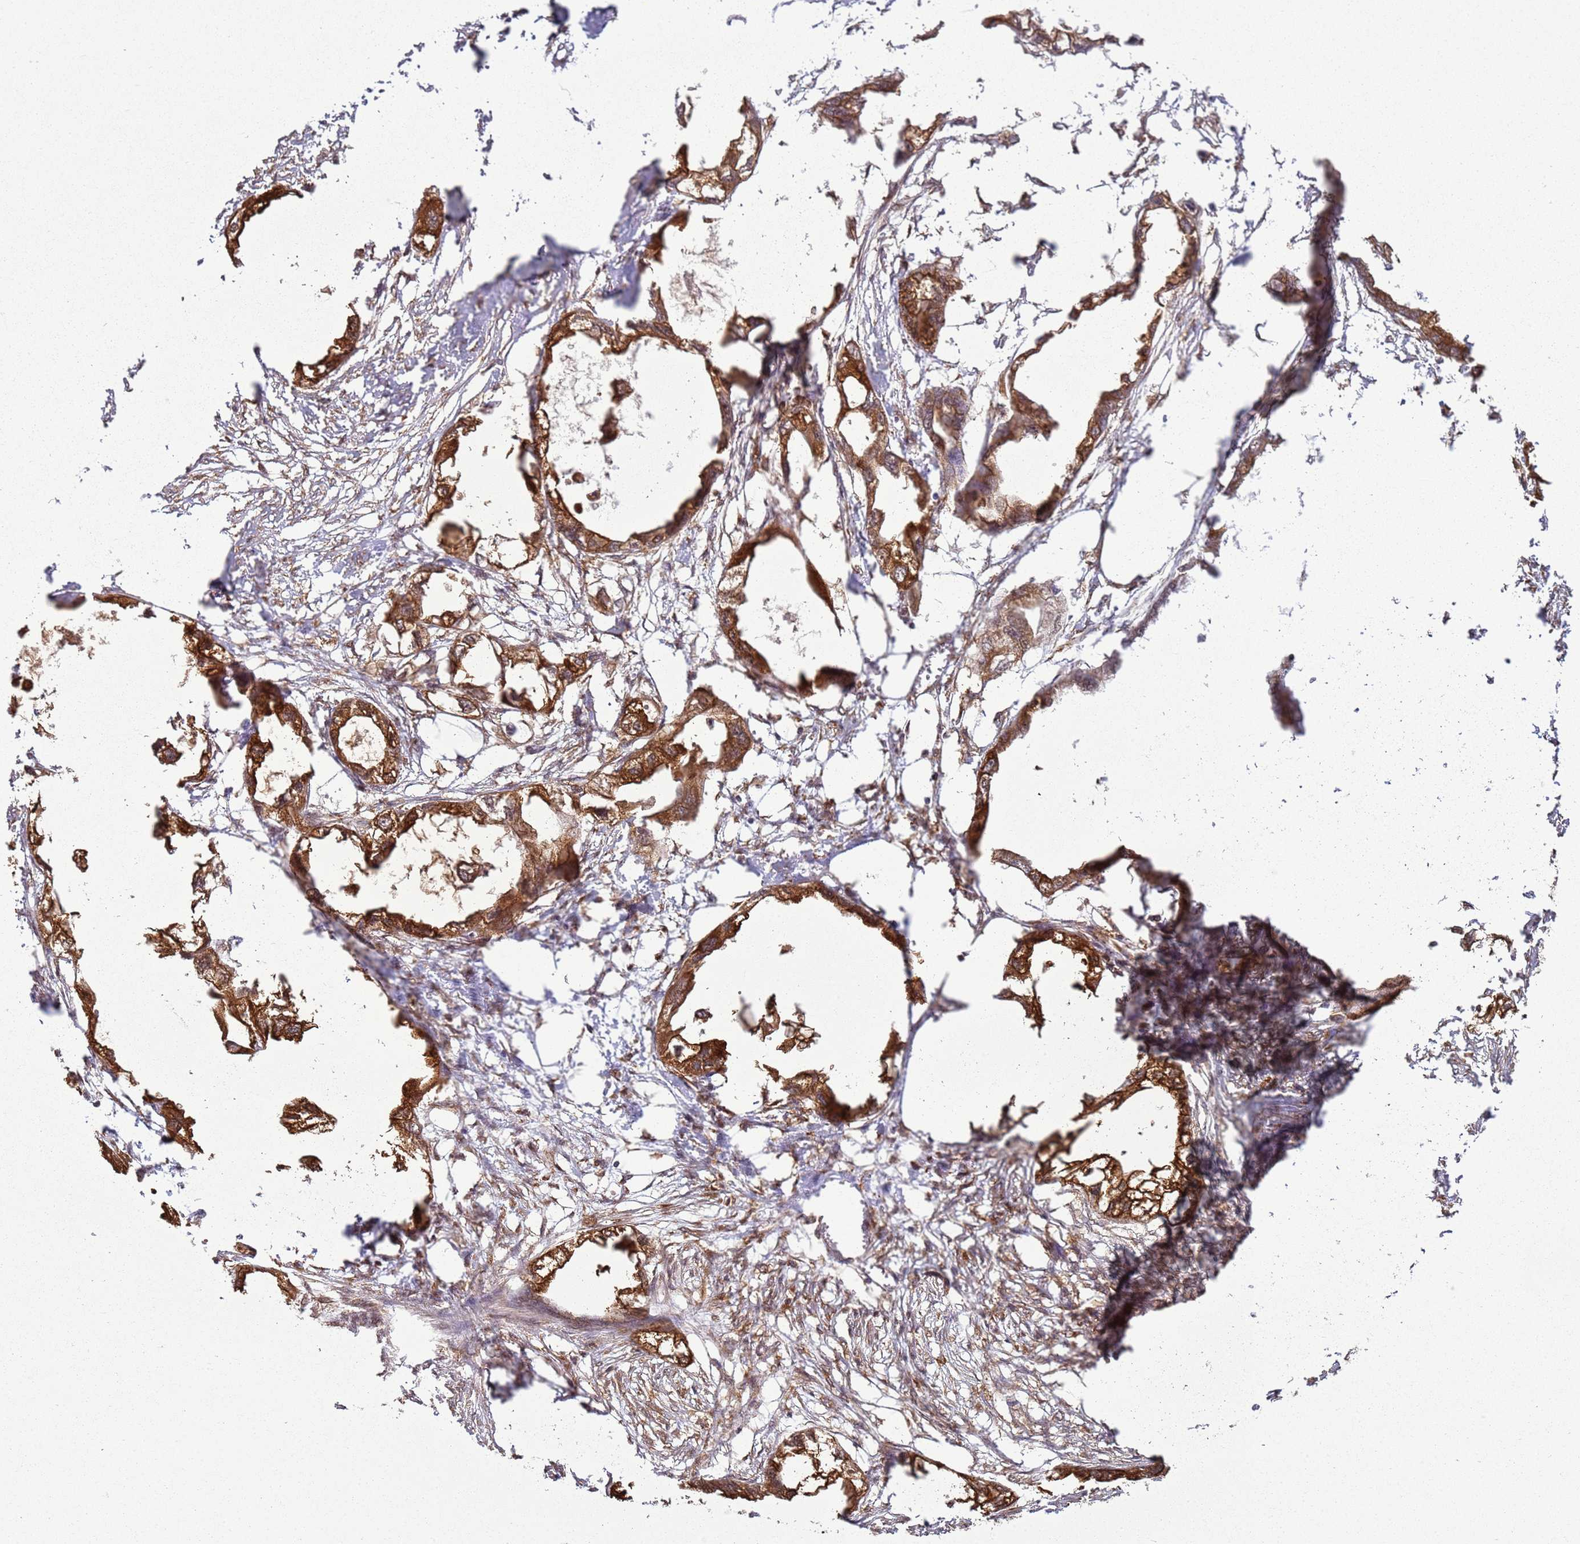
{"staining": {"intensity": "moderate", "quantity": ">75%", "location": "cytoplasmic/membranous"}, "tissue": "endometrial cancer", "cell_type": "Tumor cells", "image_type": "cancer", "snomed": [{"axis": "morphology", "description": "Adenocarcinoma, NOS"}, {"axis": "morphology", "description": "Adenocarcinoma, metastatic, NOS"}, {"axis": "topography", "description": "Adipose tissue"}, {"axis": "topography", "description": "Endometrium"}], "caption": "Tumor cells display medium levels of moderate cytoplasmic/membranous positivity in approximately >75% of cells in metastatic adenocarcinoma (endometrial).", "gene": "GABRE", "patient": {"sex": "female", "age": 67}}